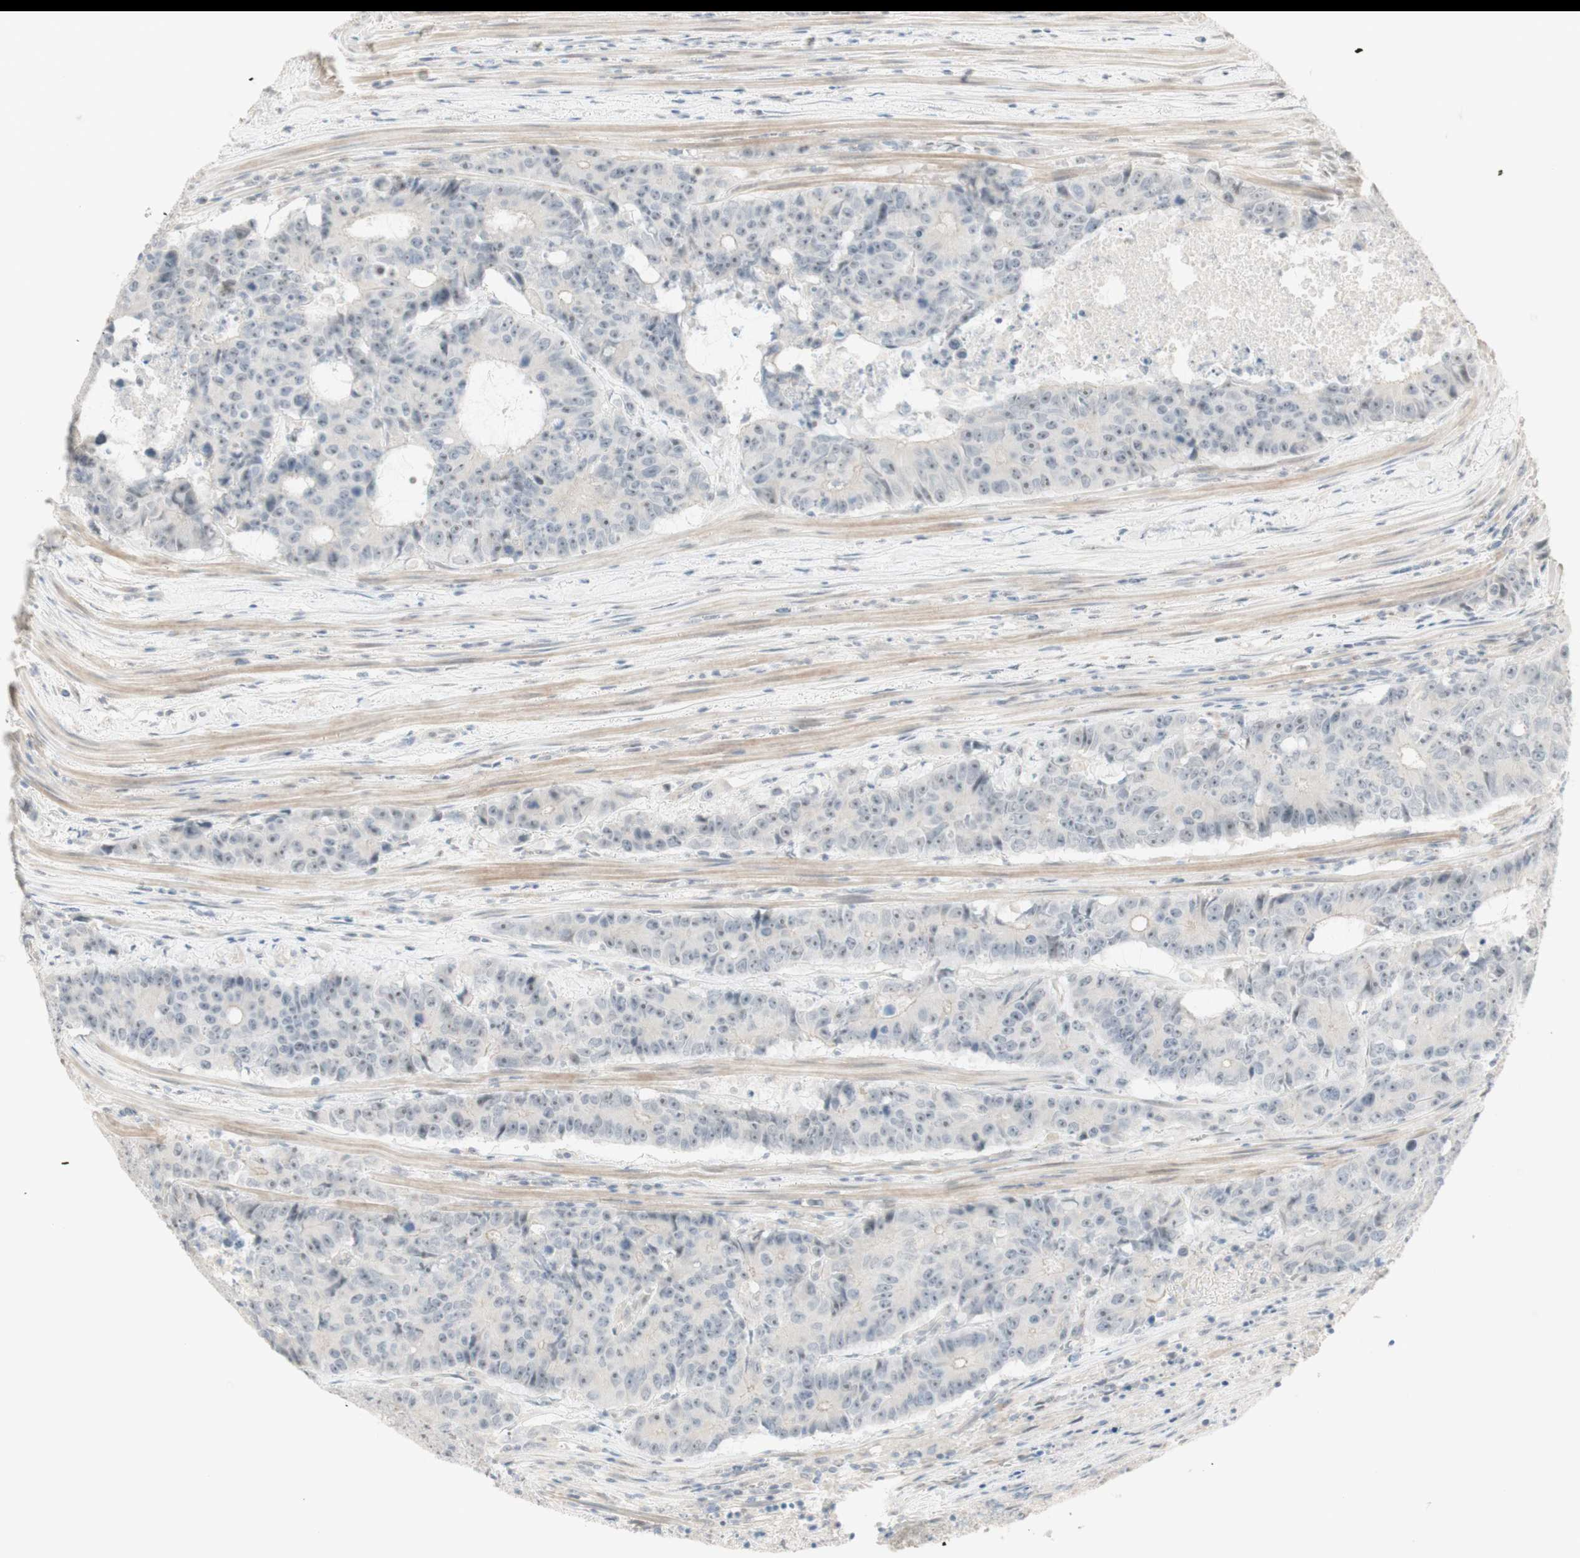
{"staining": {"intensity": "negative", "quantity": "none", "location": "none"}, "tissue": "colorectal cancer", "cell_type": "Tumor cells", "image_type": "cancer", "snomed": [{"axis": "morphology", "description": "Adenocarcinoma, NOS"}, {"axis": "topography", "description": "Colon"}], "caption": "Histopathology image shows no significant protein staining in tumor cells of colorectal cancer. Brightfield microscopy of immunohistochemistry (IHC) stained with DAB (3,3'-diaminobenzidine) (brown) and hematoxylin (blue), captured at high magnification.", "gene": "PLCD4", "patient": {"sex": "female", "age": 86}}